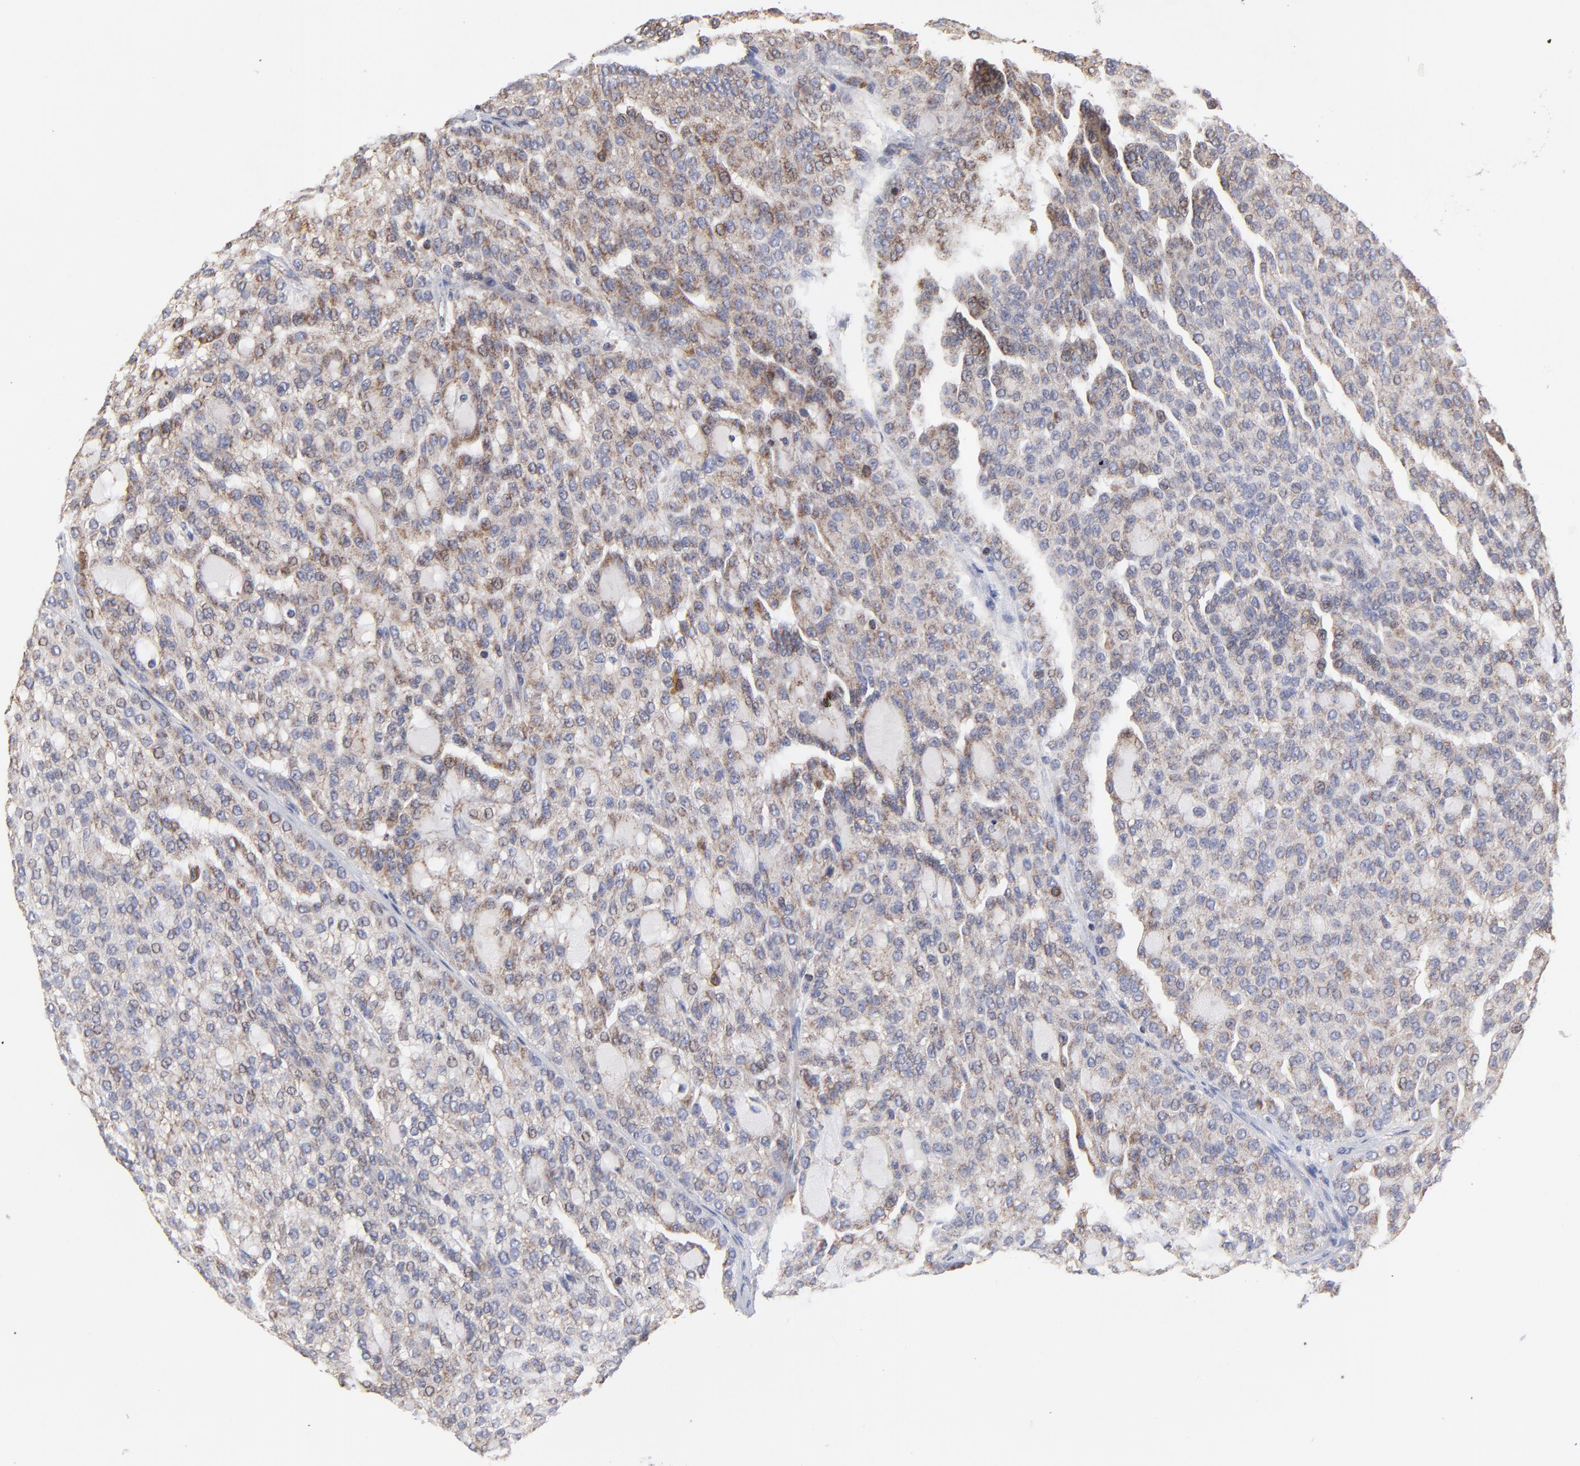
{"staining": {"intensity": "weak", "quantity": "<25%", "location": "cytoplasmic/membranous"}, "tissue": "renal cancer", "cell_type": "Tumor cells", "image_type": "cancer", "snomed": [{"axis": "morphology", "description": "Adenocarcinoma, NOS"}, {"axis": "topography", "description": "Kidney"}], "caption": "A photomicrograph of renal adenocarcinoma stained for a protein displays no brown staining in tumor cells. (DAB IHC, high magnification).", "gene": "ZNF550", "patient": {"sex": "male", "age": 63}}